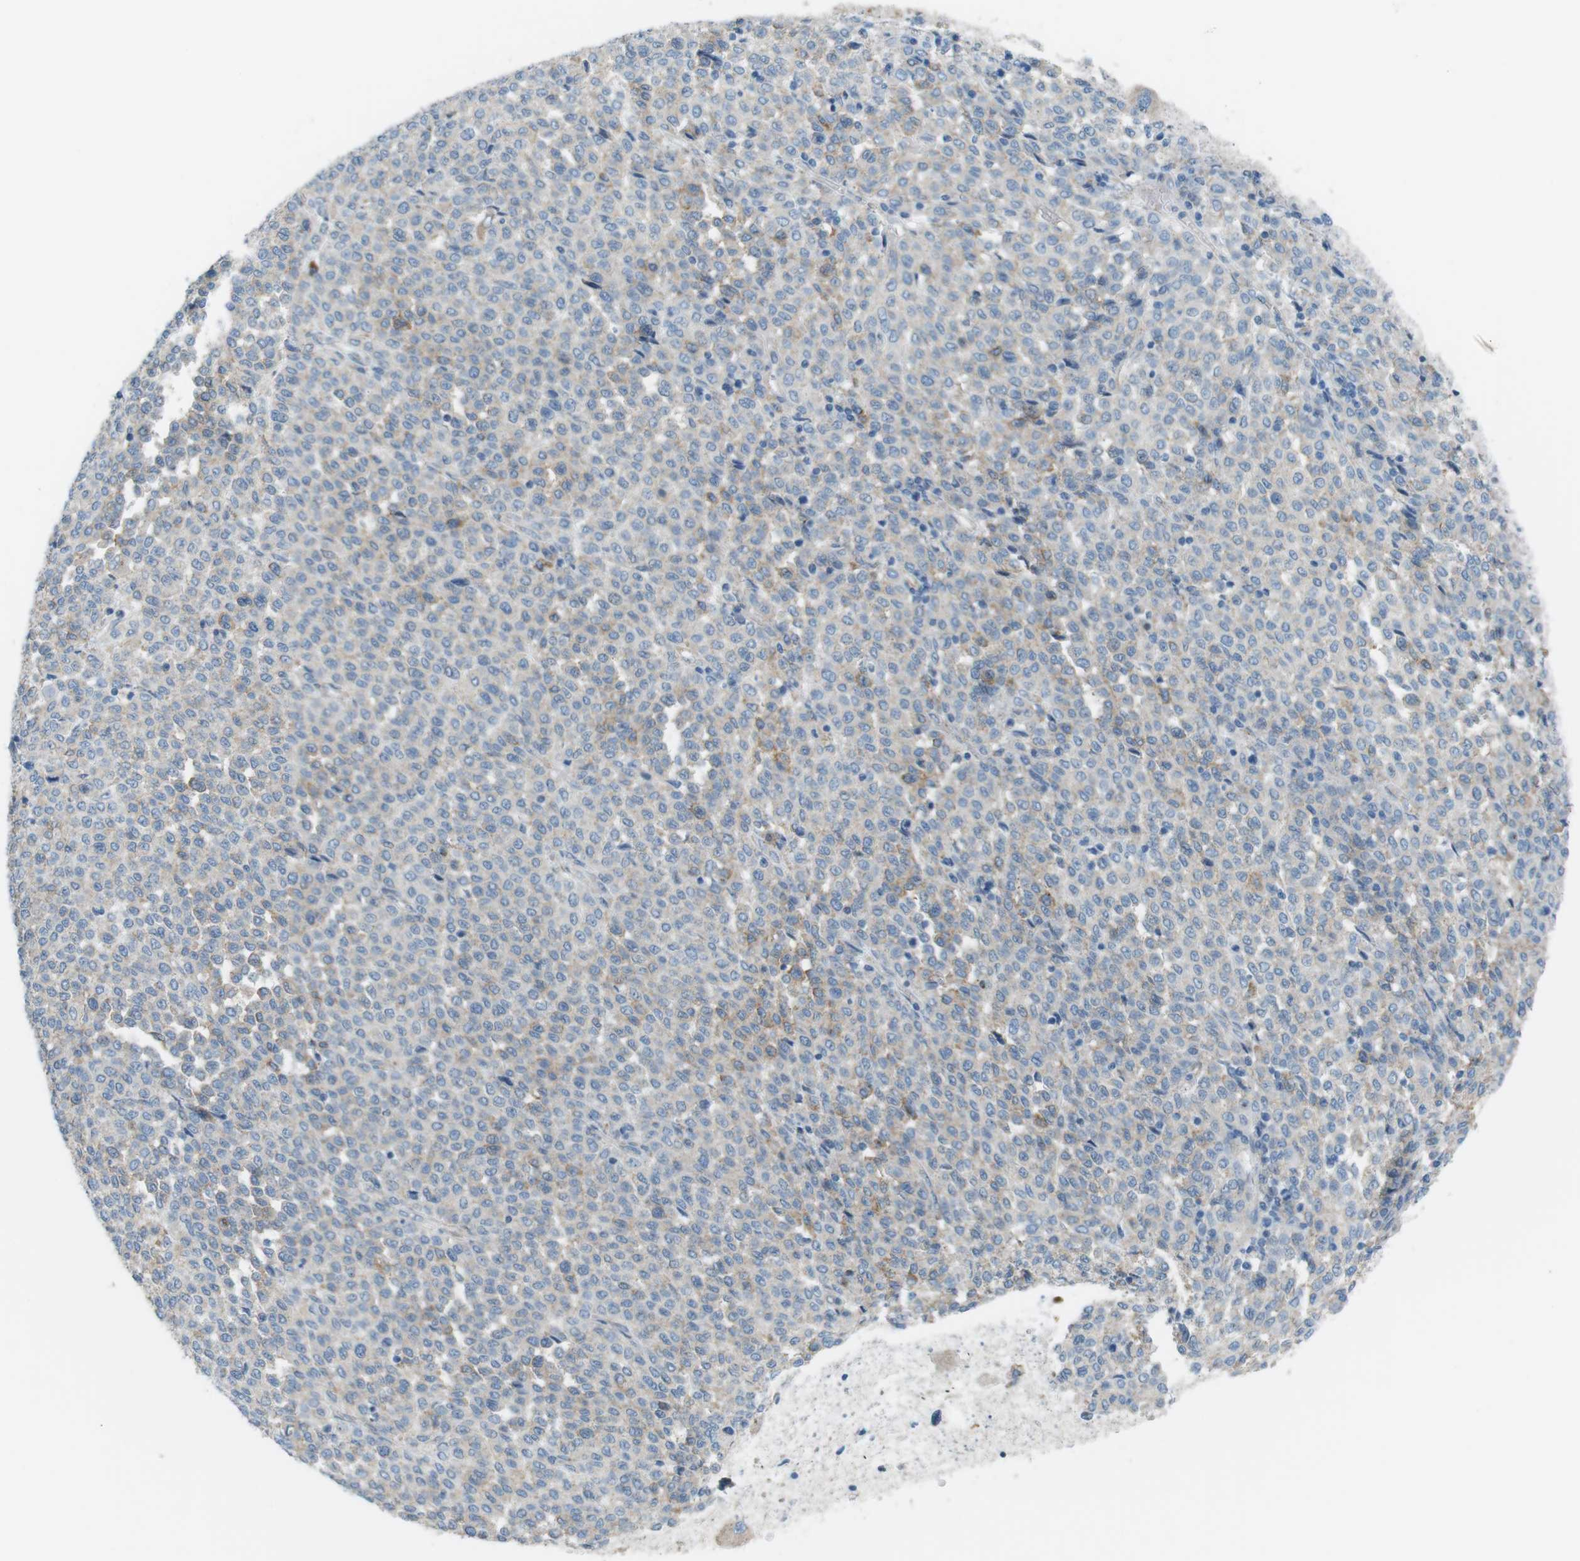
{"staining": {"intensity": "negative", "quantity": "none", "location": "none"}, "tissue": "melanoma", "cell_type": "Tumor cells", "image_type": "cancer", "snomed": [{"axis": "morphology", "description": "Malignant melanoma, Metastatic site"}, {"axis": "topography", "description": "Pancreas"}], "caption": "DAB immunohistochemical staining of human melanoma reveals no significant expression in tumor cells.", "gene": "VAMP1", "patient": {"sex": "female", "age": 30}}